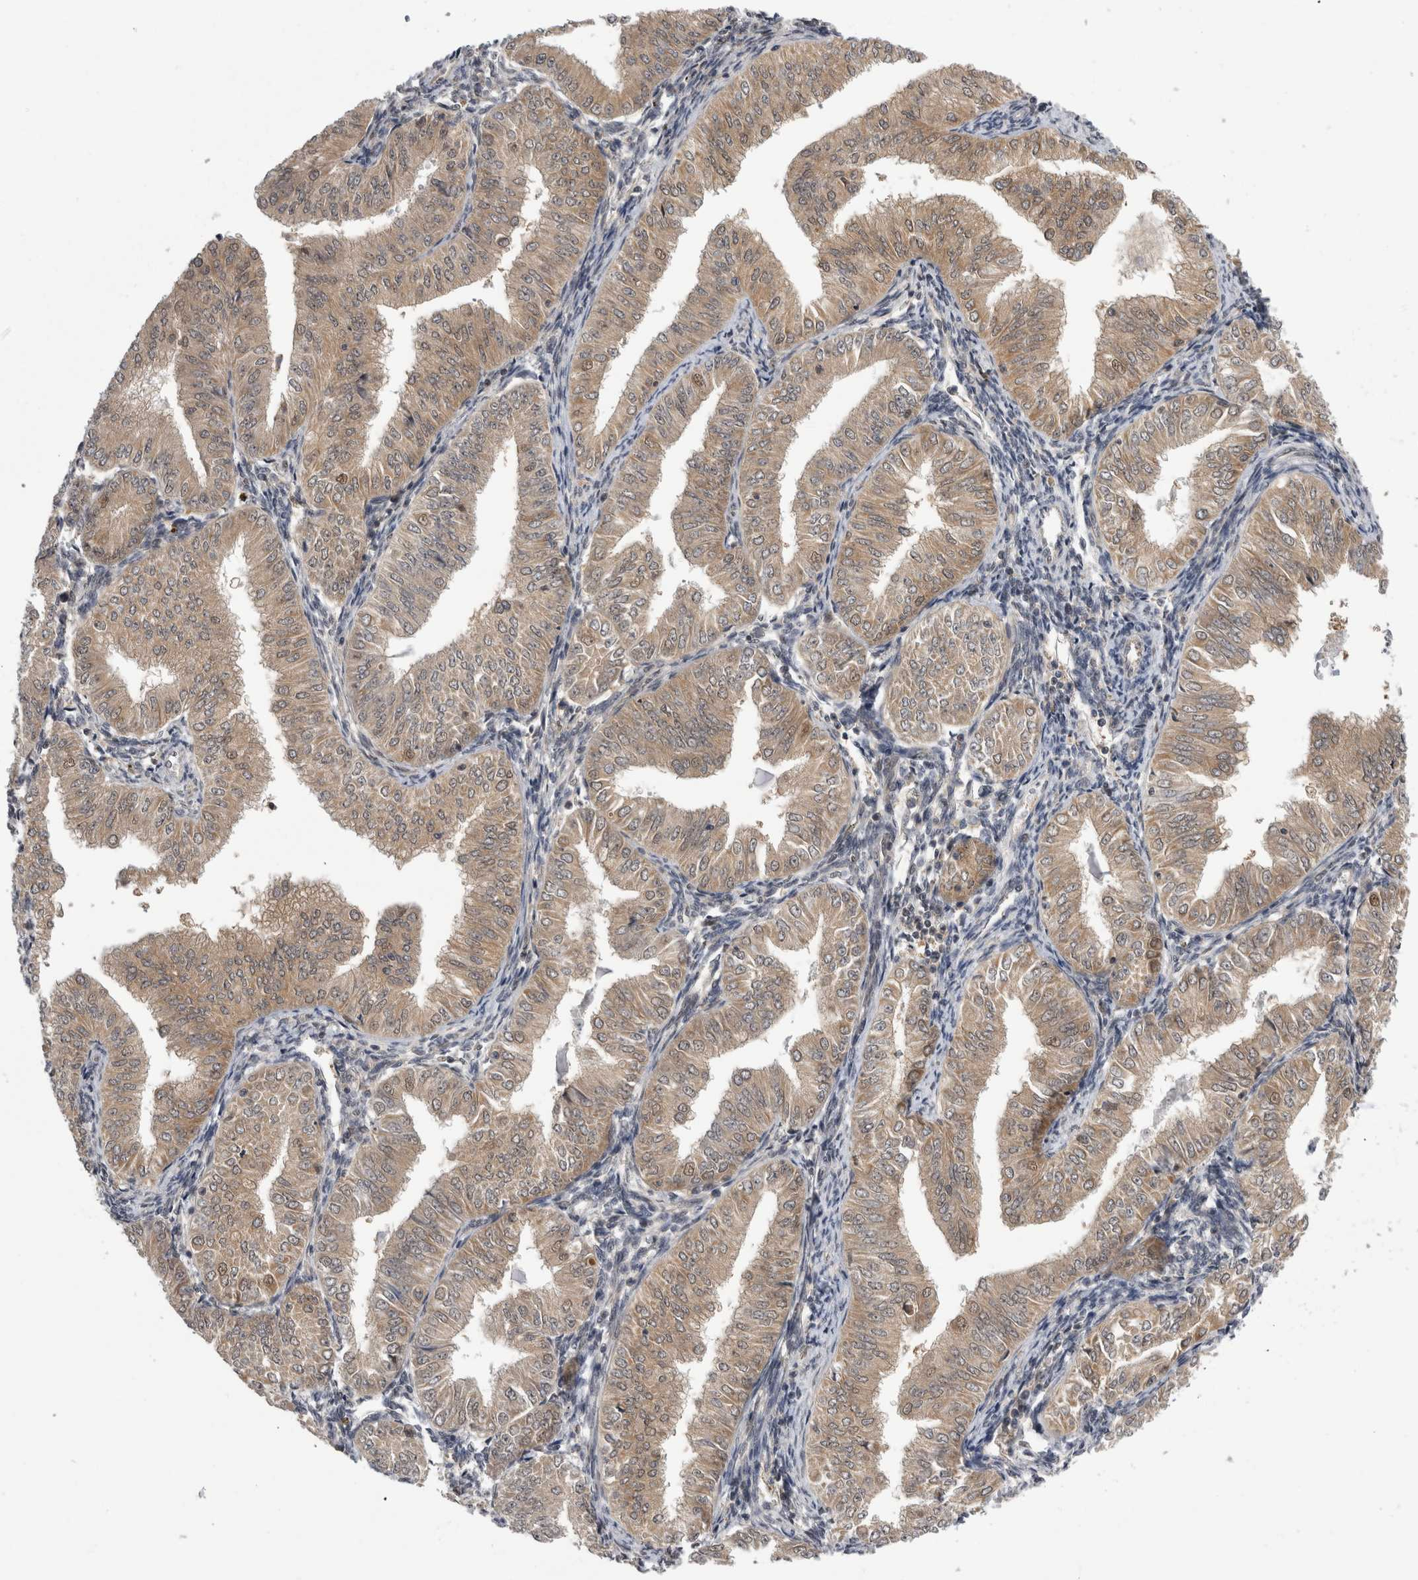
{"staining": {"intensity": "weak", "quantity": ">75%", "location": "cytoplasmic/membranous"}, "tissue": "endometrial cancer", "cell_type": "Tumor cells", "image_type": "cancer", "snomed": [{"axis": "morphology", "description": "Normal tissue, NOS"}, {"axis": "morphology", "description": "Adenocarcinoma, NOS"}, {"axis": "topography", "description": "Endometrium"}], "caption": "Brown immunohistochemical staining in human endometrial adenocarcinoma exhibits weak cytoplasmic/membranous positivity in approximately >75% of tumor cells.", "gene": "PSMB2", "patient": {"sex": "female", "age": 53}}